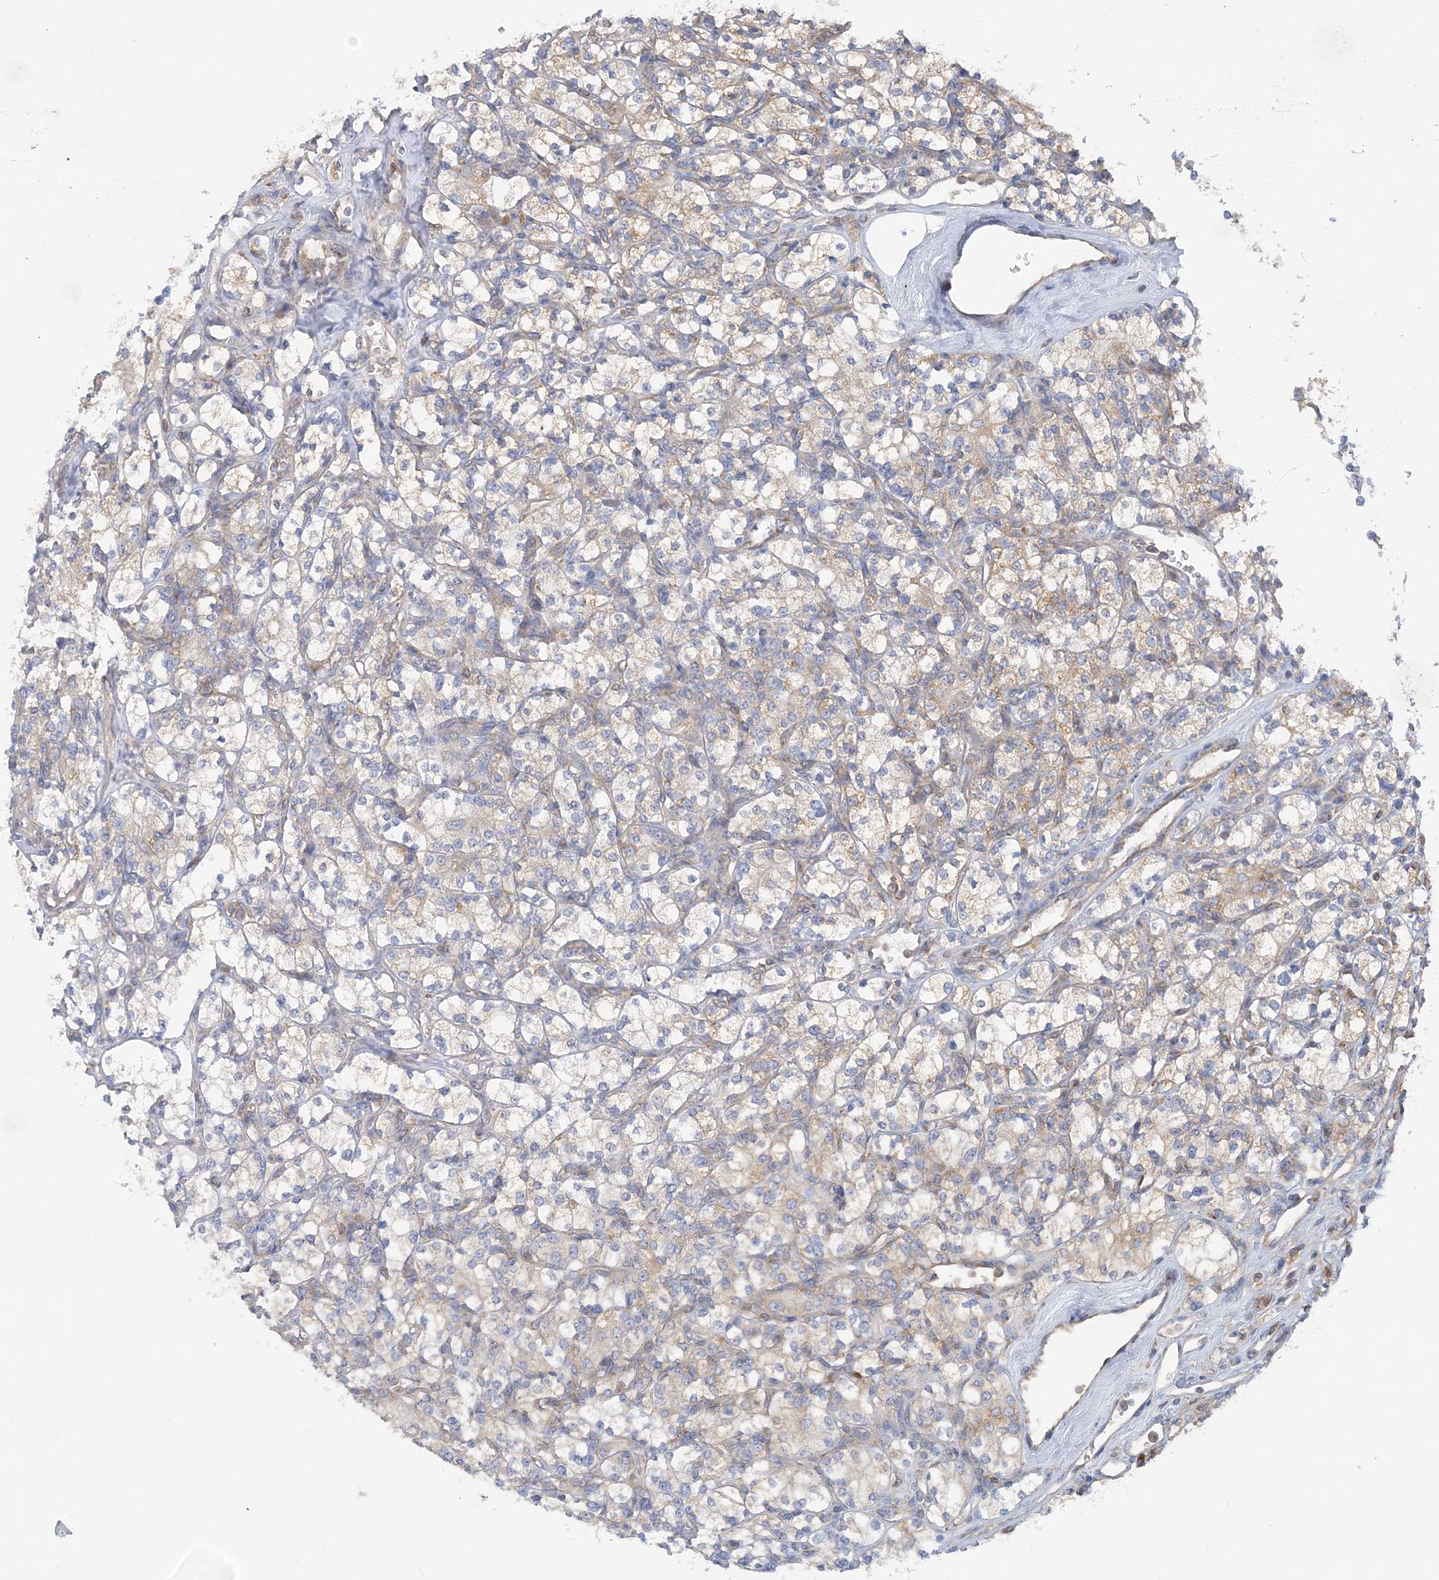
{"staining": {"intensity": "moderate", "quantity": "25%-75%", "location": "cytoplasmic/membranous"}, "tissue": "renal cancer", "cell_type": "Tumor cells", "image_type": "cancer", "snomed": [{"axis": "morphology", "description": "Adenocarcinoma, NOS"}, {"axis": "topography", "description": "Kidney"}], "caption": "Immunohistochemical staining of adenocarcinoma (renal) demonstrates medium levels of moderate cytoplasmic/membranous positivity in approximately 25%-75% of tumor cells.", "gene": "FAM114A2", "patient": {"sex": "male", "age": 77}}